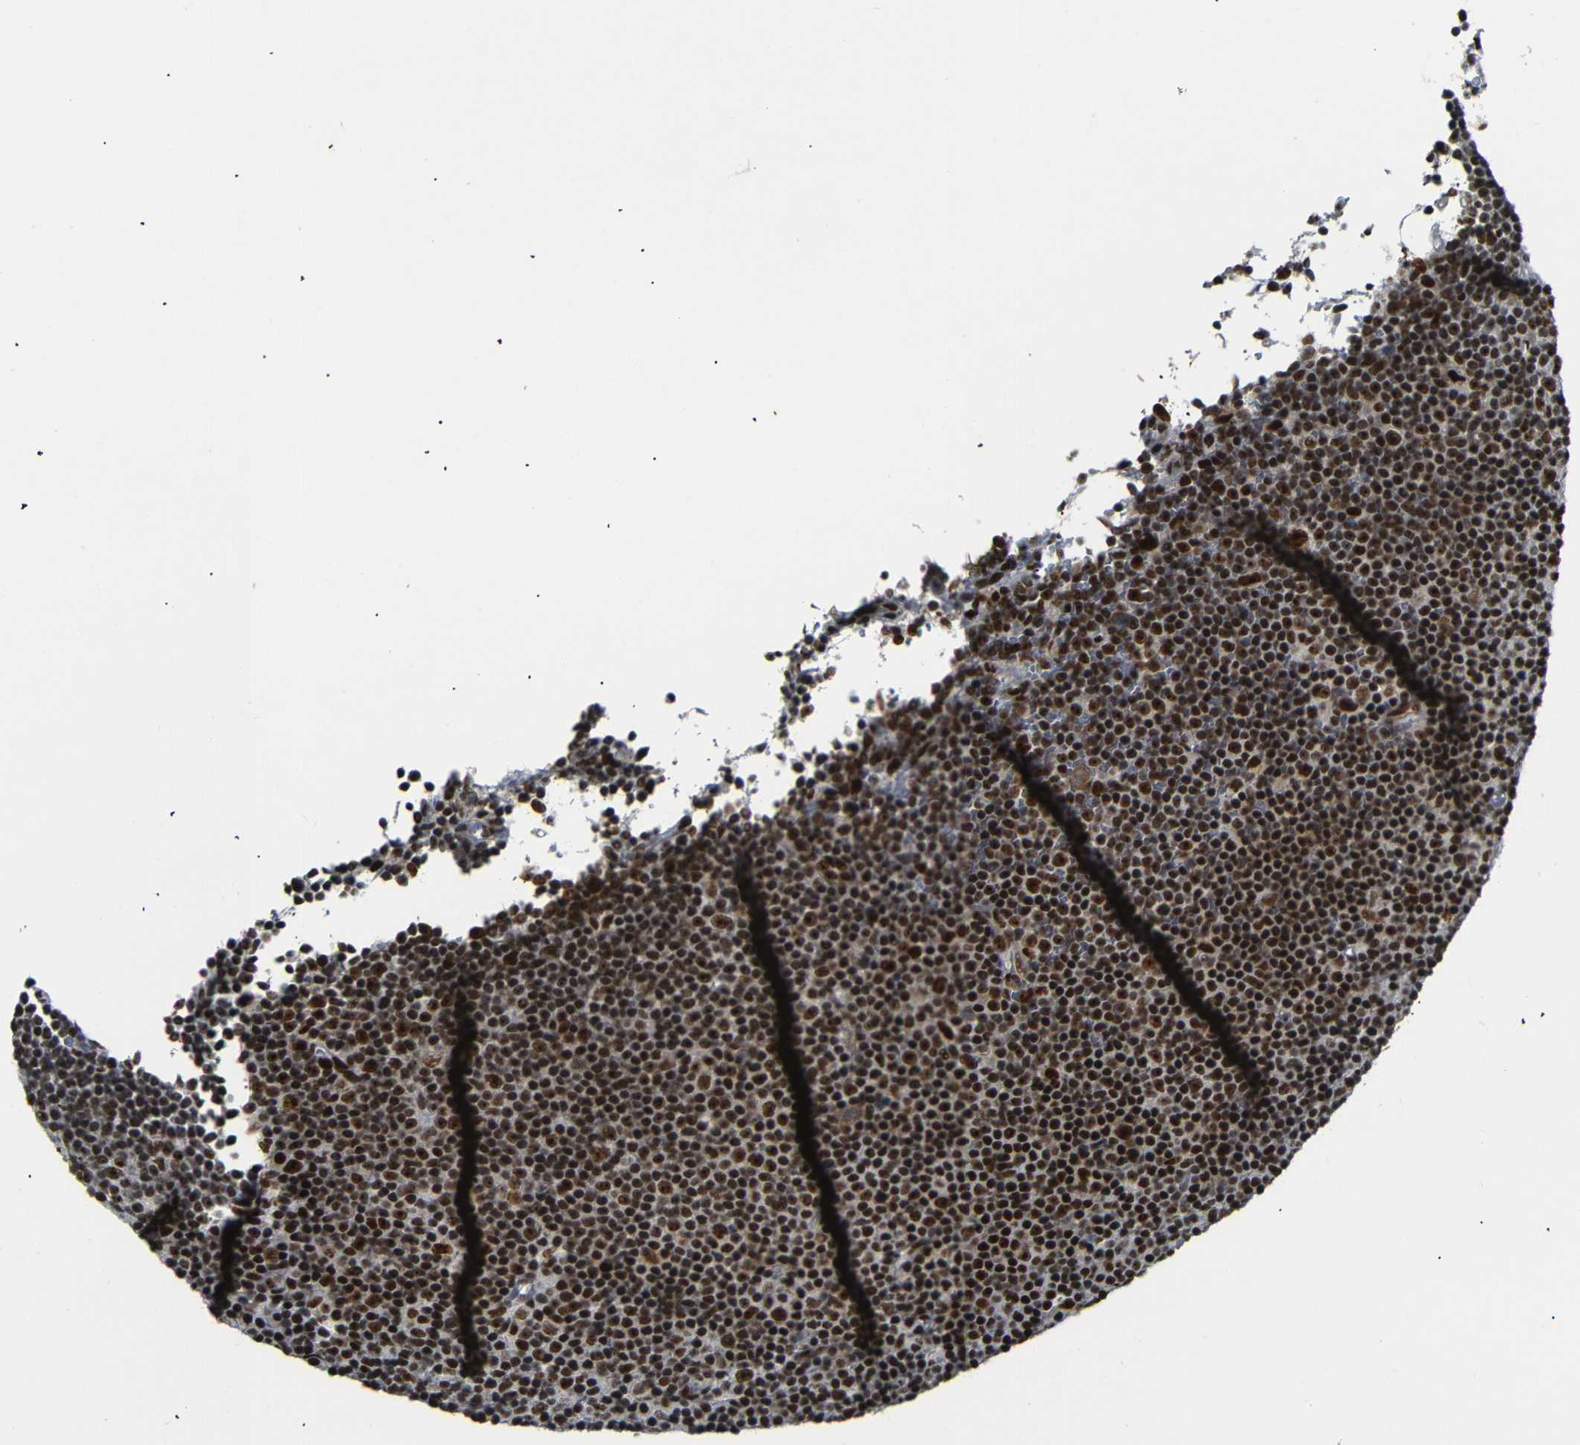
{"staining": {"intensity": "strong", "quantity": ">75%", "location": "nuclear"}, "tissue": "lymphoma", "cell_type": "Tumor cells", "image_type": "cancer", "snomed": [{"axis": "morphology", "description": "Malignant lymphoma, non-Hodgkin's type, Low grade"}, {"axis": "topography", "description": "Lymph node"}], "caption": "IHC of human low-grade malignant lymphoma, non-Hodgkin's type displays high levels of strong nuclear positivity in about >75% of tumor cells. Nuclei are stained in blue.", "gene": "SETDB2", "patient": {"sex": "female", "age": 67}}